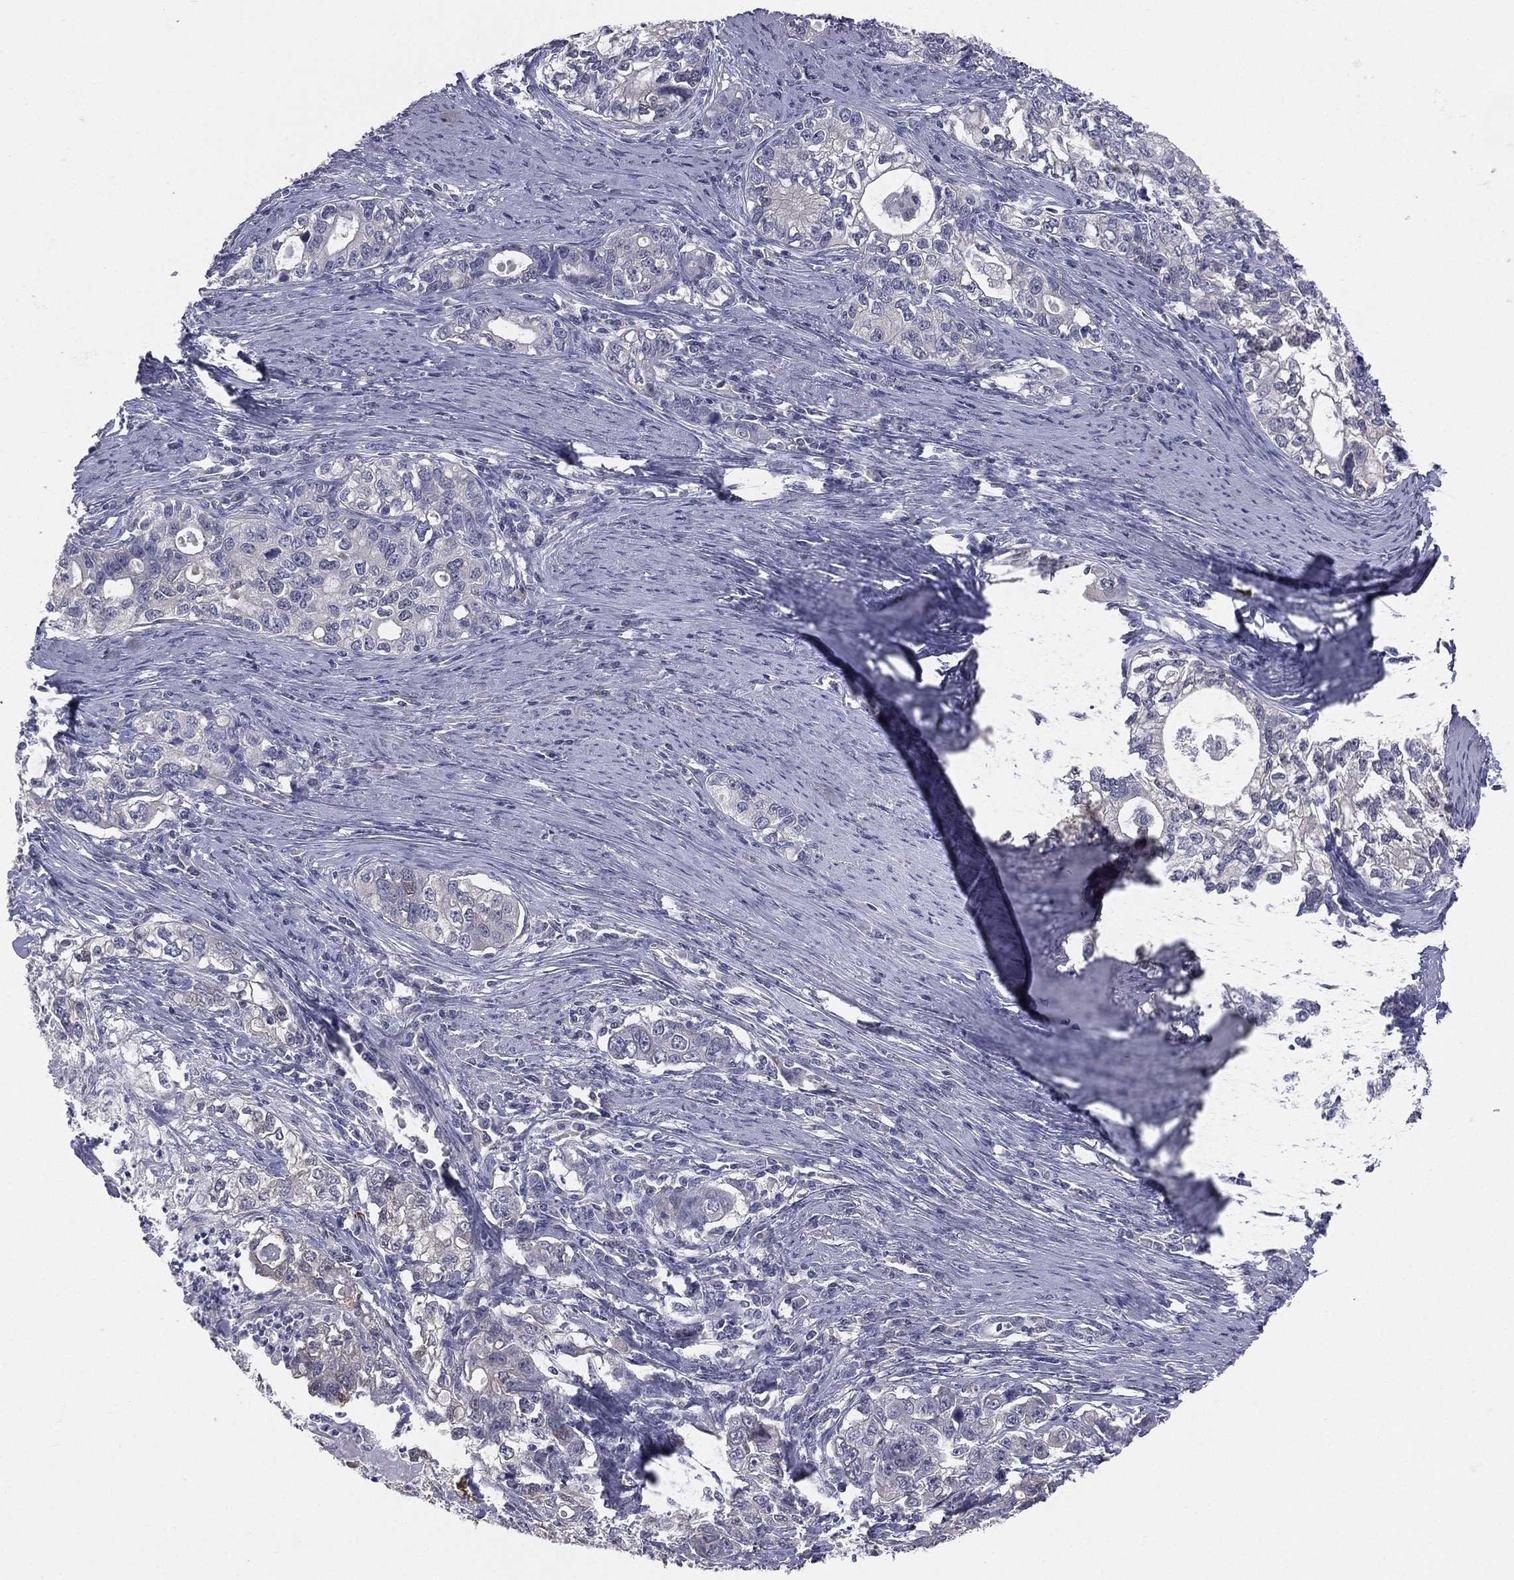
{"staining": {"intensity": "negative", "quantity": "none", "location": "none"}, "tissue": "stomach cancer", "cell_type": "Tumor cells", "image_type": "cancer", "snomed": [{"axis": "morphology", "description": "Adenocarcinoma, NOS"}, {"axis": "topography", "description": "Stomach, lower"}], "caption": "Immunohistochemistry of stomach cancer (adenocarcinoma) shows no staining in tumor cells.", "gene": "DMKN", "patient": {"sex": "female", "age": 72}}